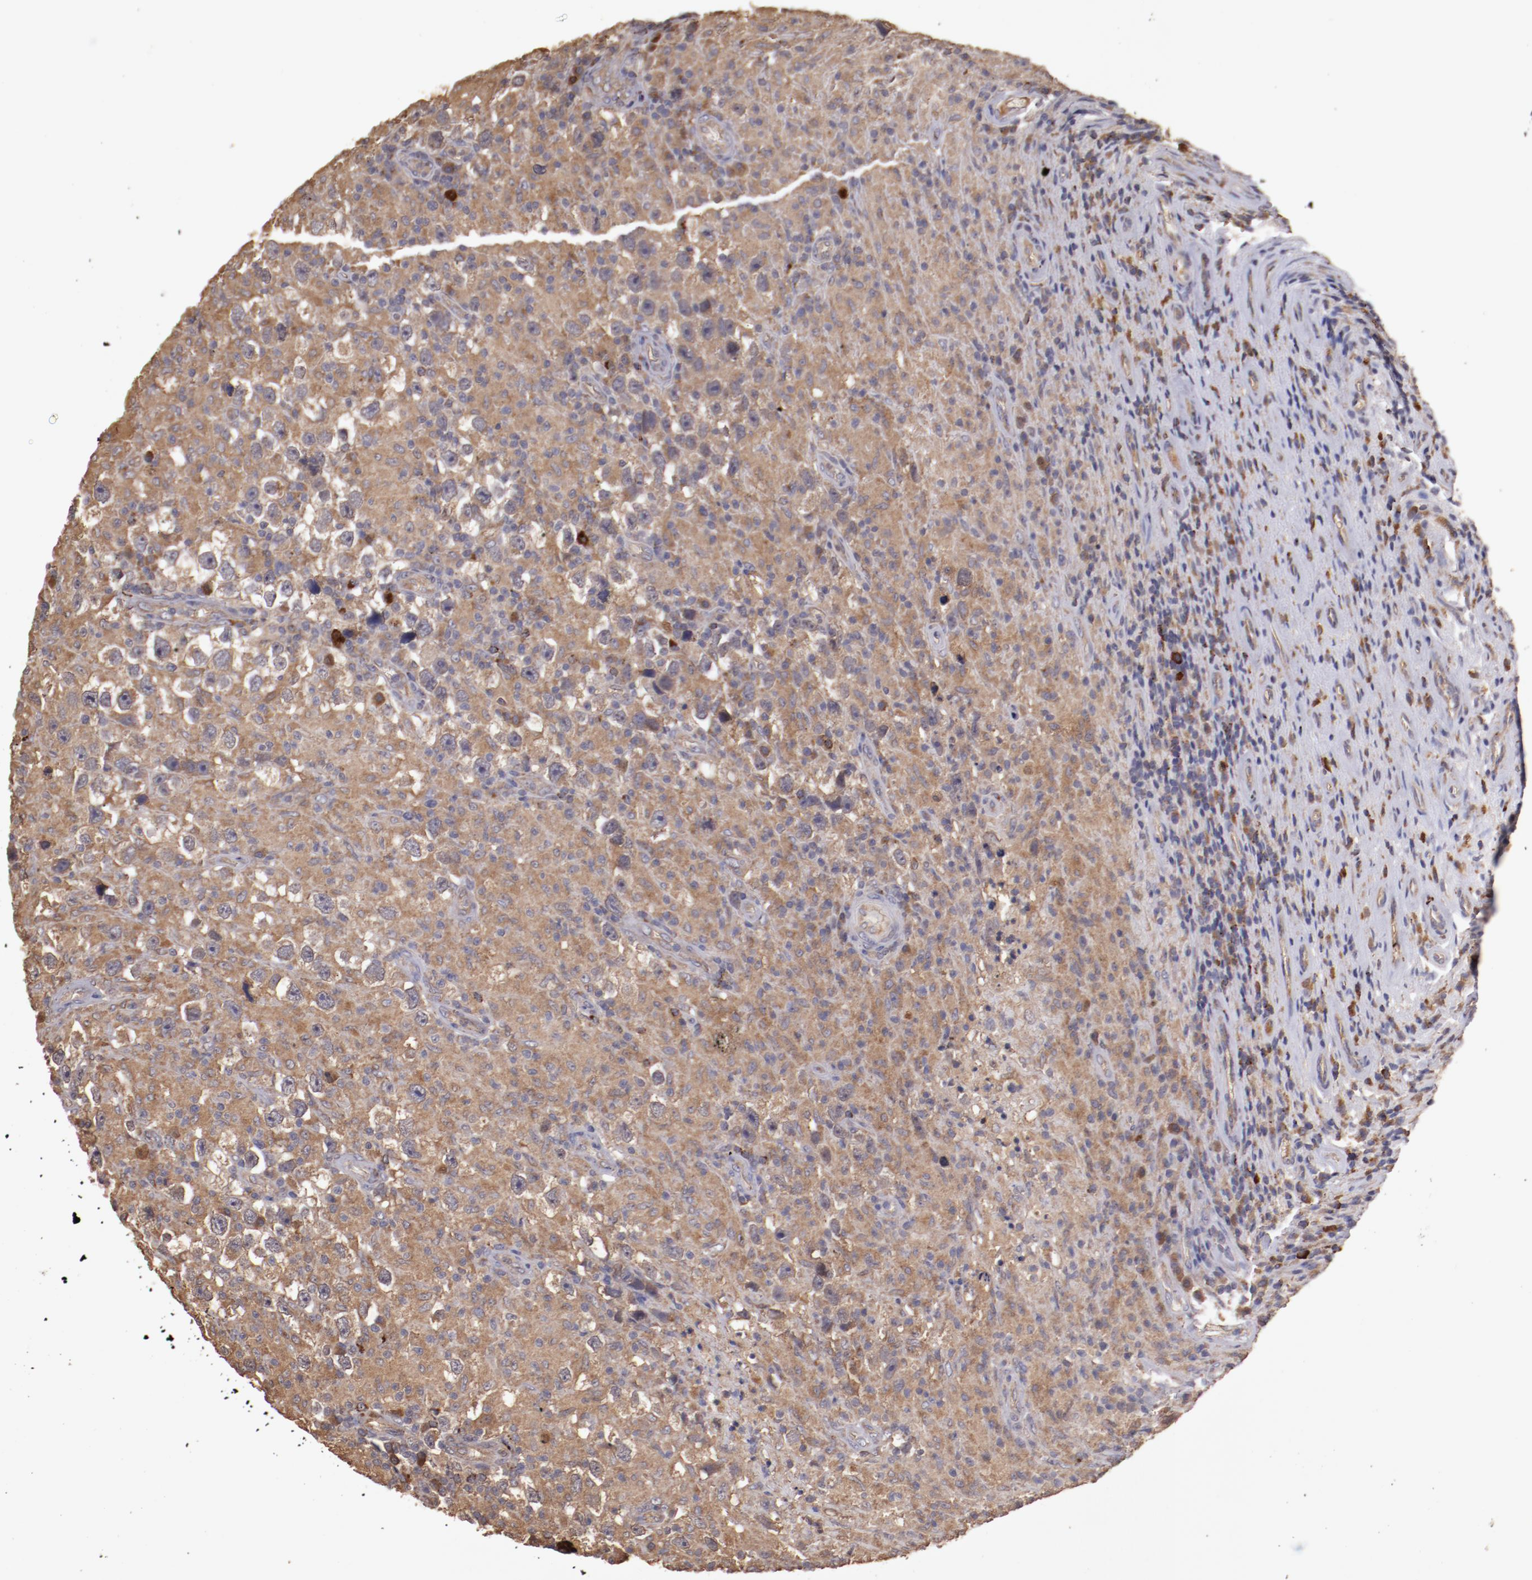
{"staining": {"intensity": "moderate", "quantity": ">75%", "location": "cytoplasmic/membranous"}, "tissue": "testis cancer", "cell_type": "Tumor cells", "image_type": "cancer", "snomed": [{"axis": "morphology", "description": "Seminoma, NOS"}, {"axis": "topography", "description": "Testis"}], "caption": "Testis cancer stained with DAB immunohistochemistry (IHC) displays medium levels of moderate cytoplasmic/membranous positivity in about >75% of tumor cells.", "gene": "SRRD", "patient": {"sex": "male", "age": 34}}